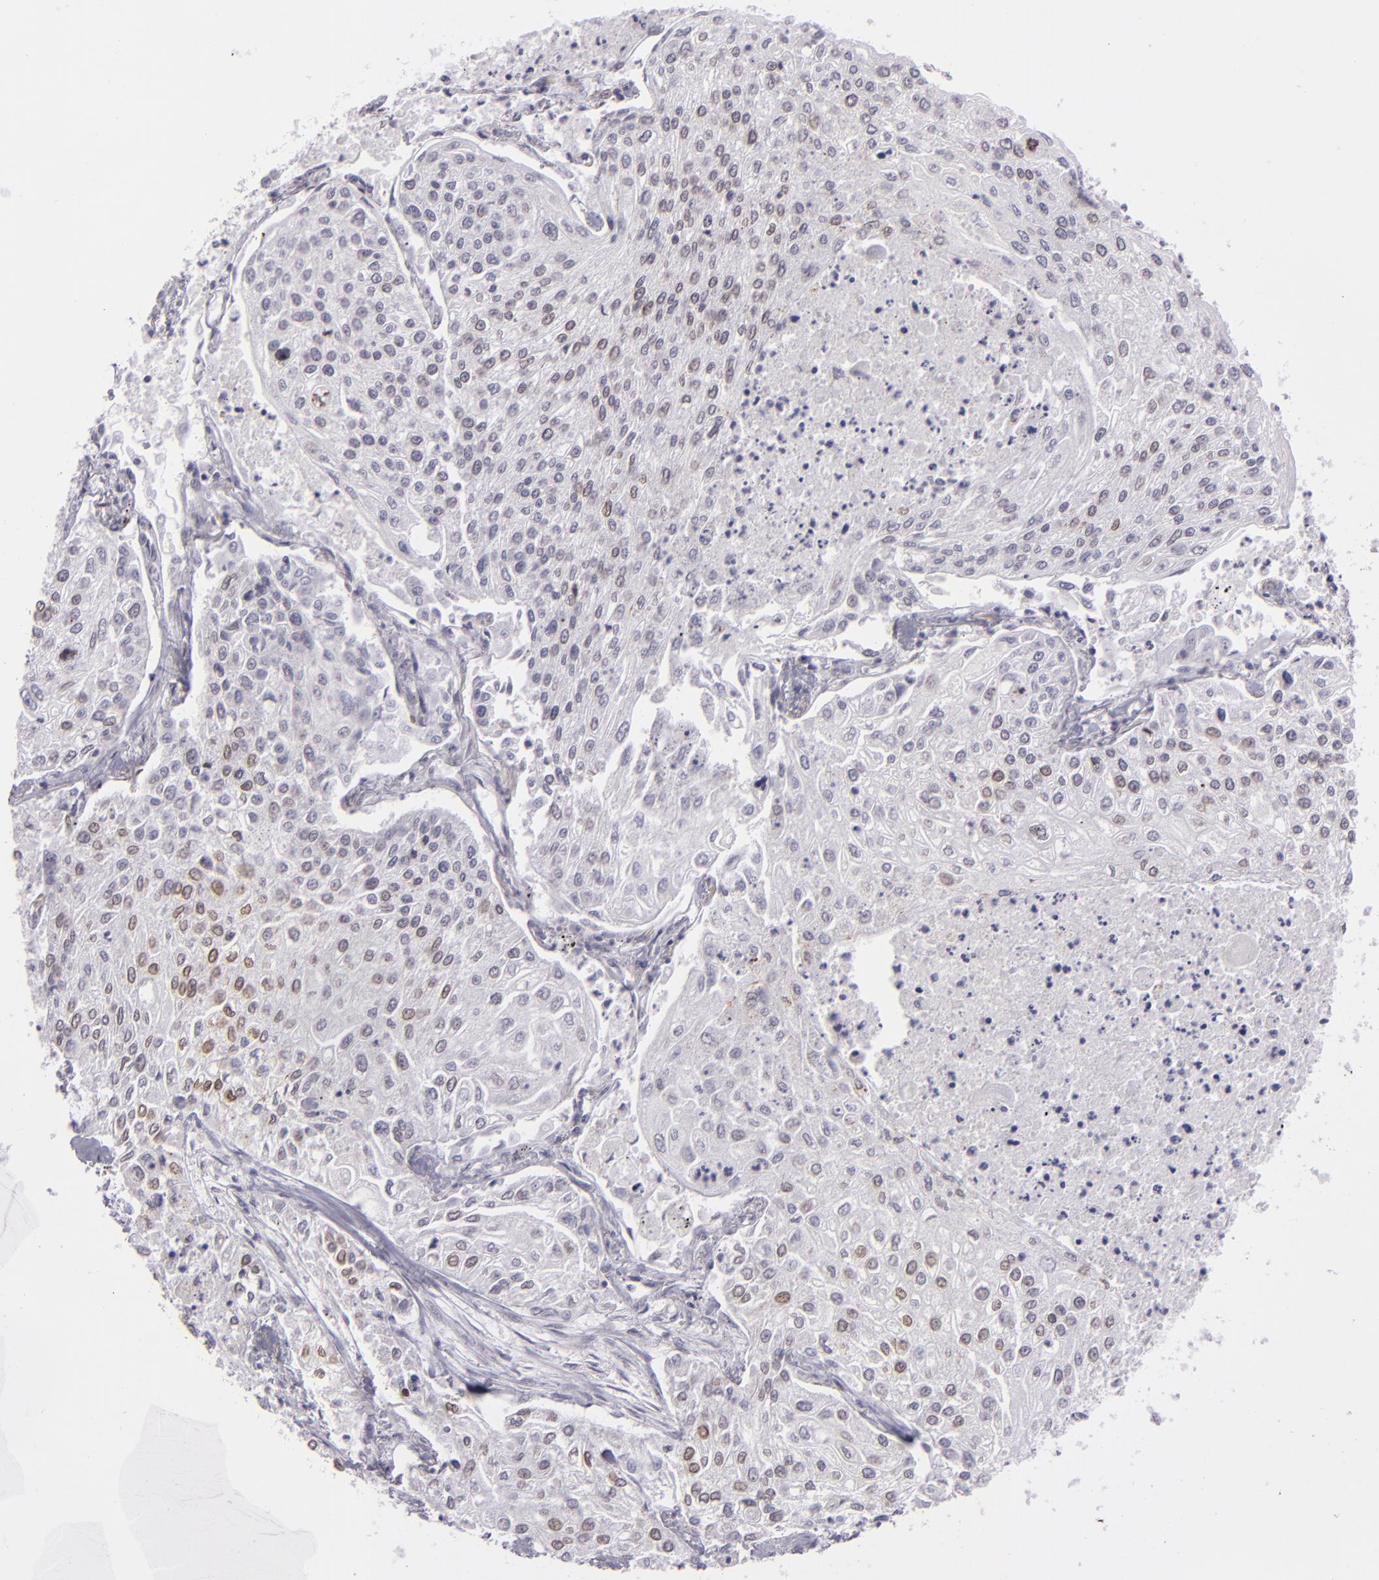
{"staining": {"intensity": "weak", "quantity": "<25%", "location": "nuclear"}, "tissue": "lung cancer", "cell_type": "Tumor cells", "image_type": "cancer", "snomed": [{"axis": "morphology", "description": "Squamous cell carcinoma, NOS"}, {"axis": "topography", "description": "Lung"}], "caption": "Immunohistochemistry of human lung cancer (squamous cell carcinoma) shows no expression in tumor cells.", "gene": "EMD", "patient": {"sex": "male", "age": 75}}